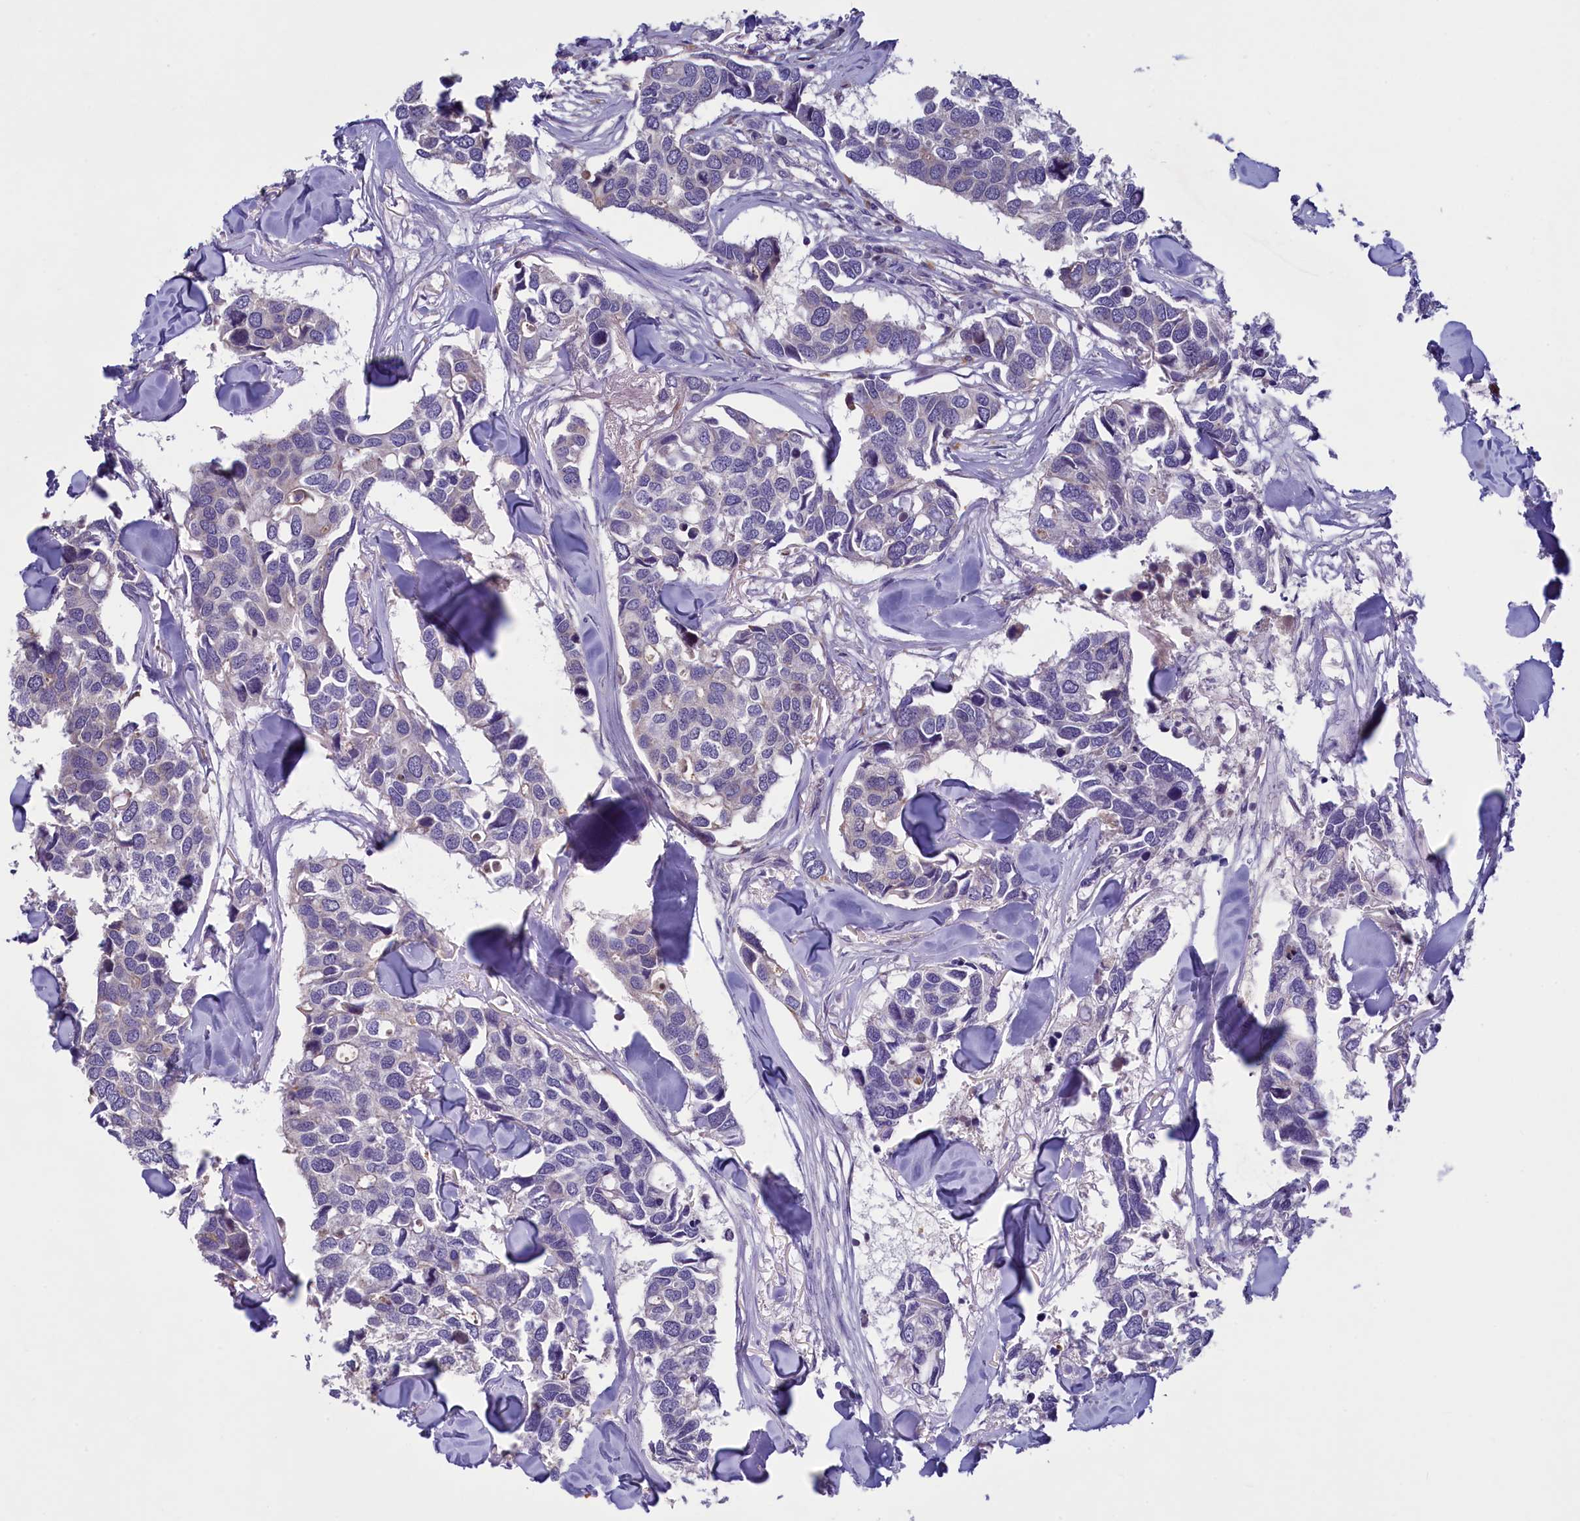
{"staining": {"intensity": "negative", "quantity": "none", "location": "none"}, "tissue": "breast cancer", "cell_type": "Tumor cells", "image_type": "cancer", "snomed": [{"axis": "morphology", "description": "Duct carcinoma"}, {"axis": "topography", "description": "Breast"}], "caption": "IHC image of neoplastic tissue: human breast invasive ductal carcinoma stained with DAB (3,3'-diaminobenzidine) exhibits no significant protein expression in tumor cells.", "gene": "NUBP1", "patient": {"sex": "female", "age": 83}}